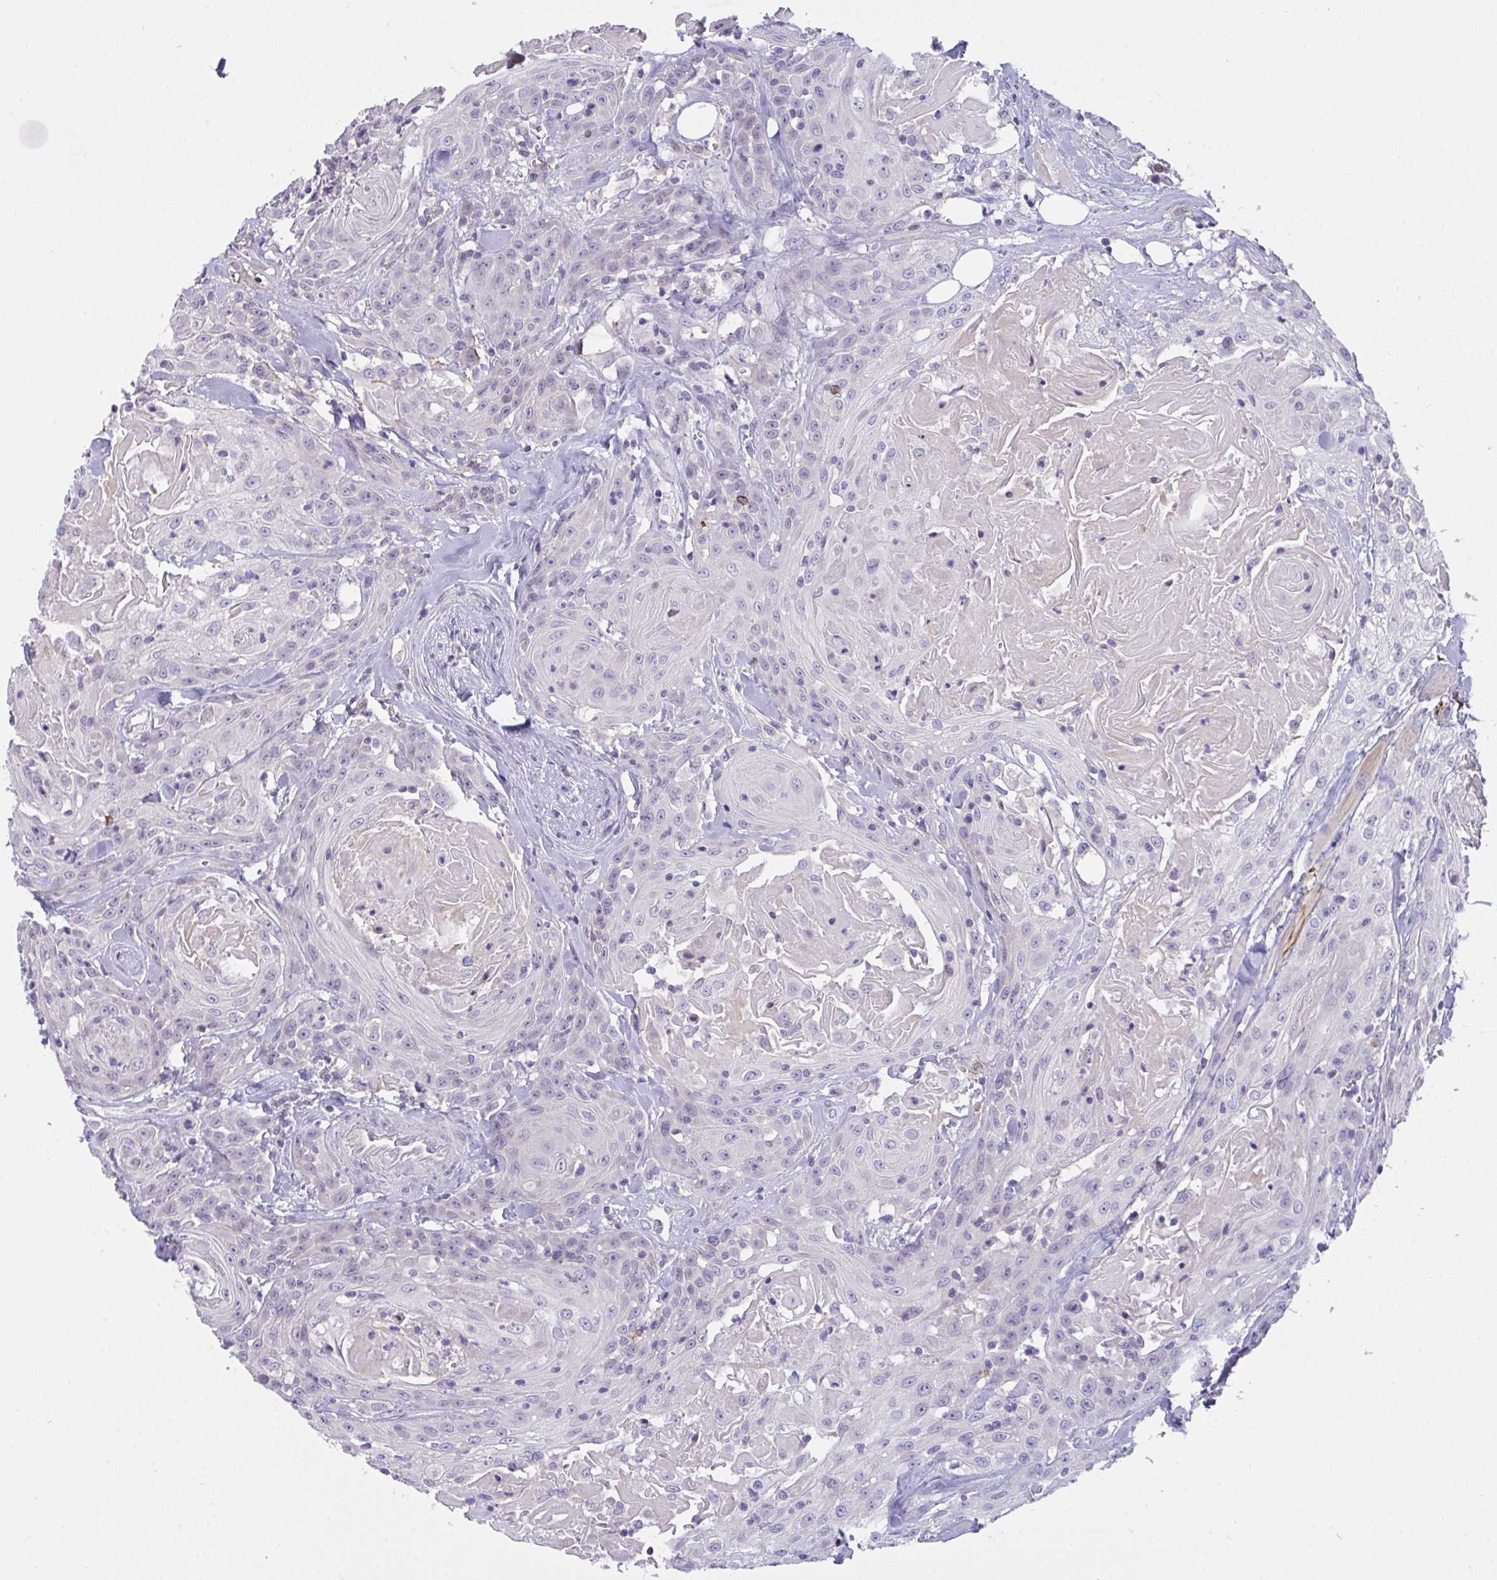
{"staining": {"intensity": "negative", "quantity": "none", "location": "none"}, "tissue": "head and neck cancer", "cell_type": "Tumor cells", "image_type": "cancer", "snomed": [{"axis": "morphology", "description": "Squamous cell carcinoma, NOS"}, {"axis": "topography", "description": "Head-Neck"}], "caption": "Head and neck cancer stained for a protein using immunohistochemistry (IHC) shows no expression tumor cells.", "gene": "SEMA6B", "patient": {"sex": "female", "age": 84}}